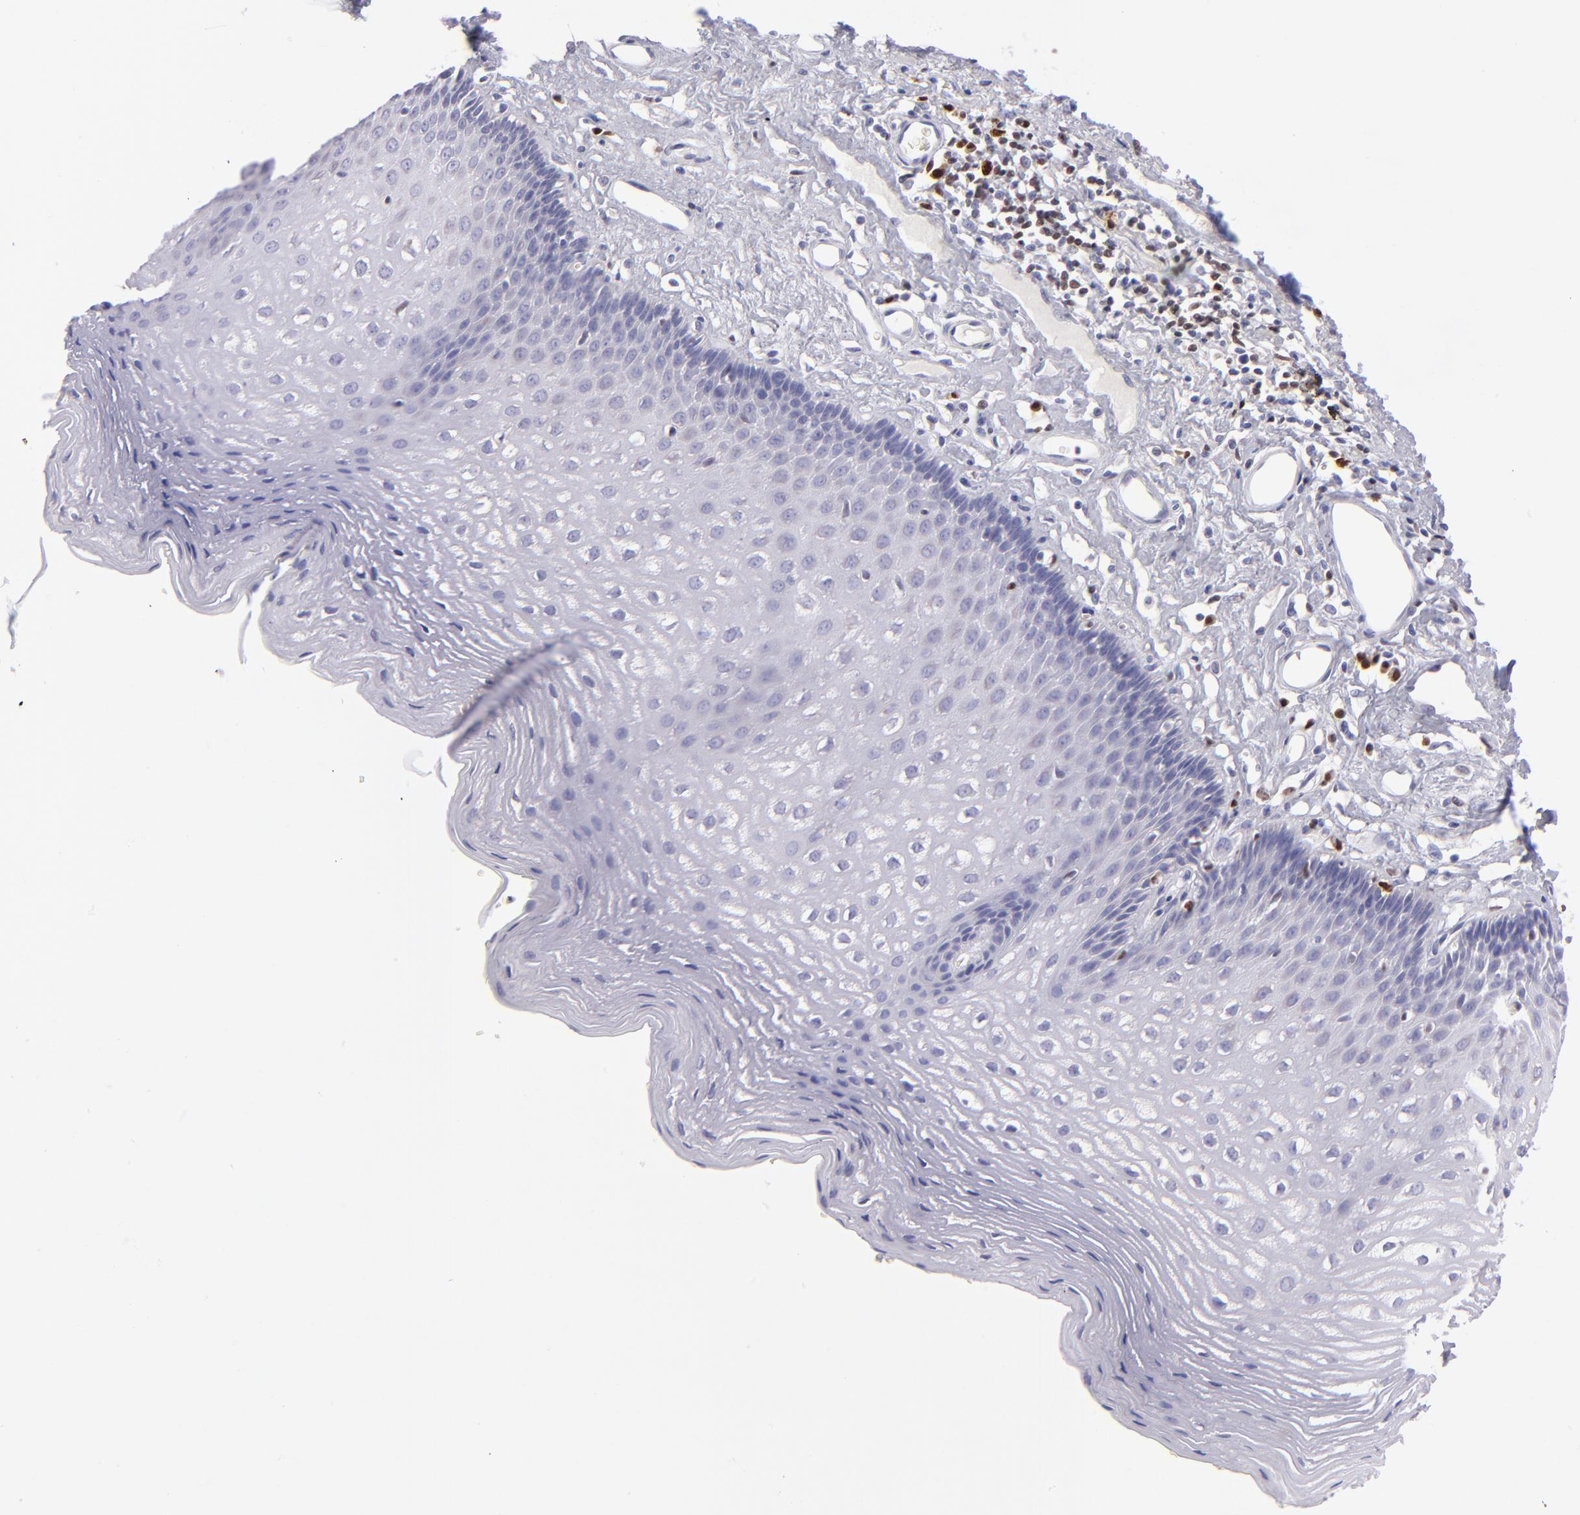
{"staining": {"intensity": "negative", "quantity": "none", "location": "none"}, "tissue": "esophagus", "cell_type": "Squamous epithelial cells", "image_type": "normal", "snomed": [{"axis": "morphology", "description": "Normal tissue, NOS"}, {"axis": "topography", "description": "Esophagus"}], "caption": "The immunohistochemistry micrograph has no significant positivity in squamous epithelial cells of esophagus.", "gene": "IRF8", "patient": {"sex": "female", "age": 70}}